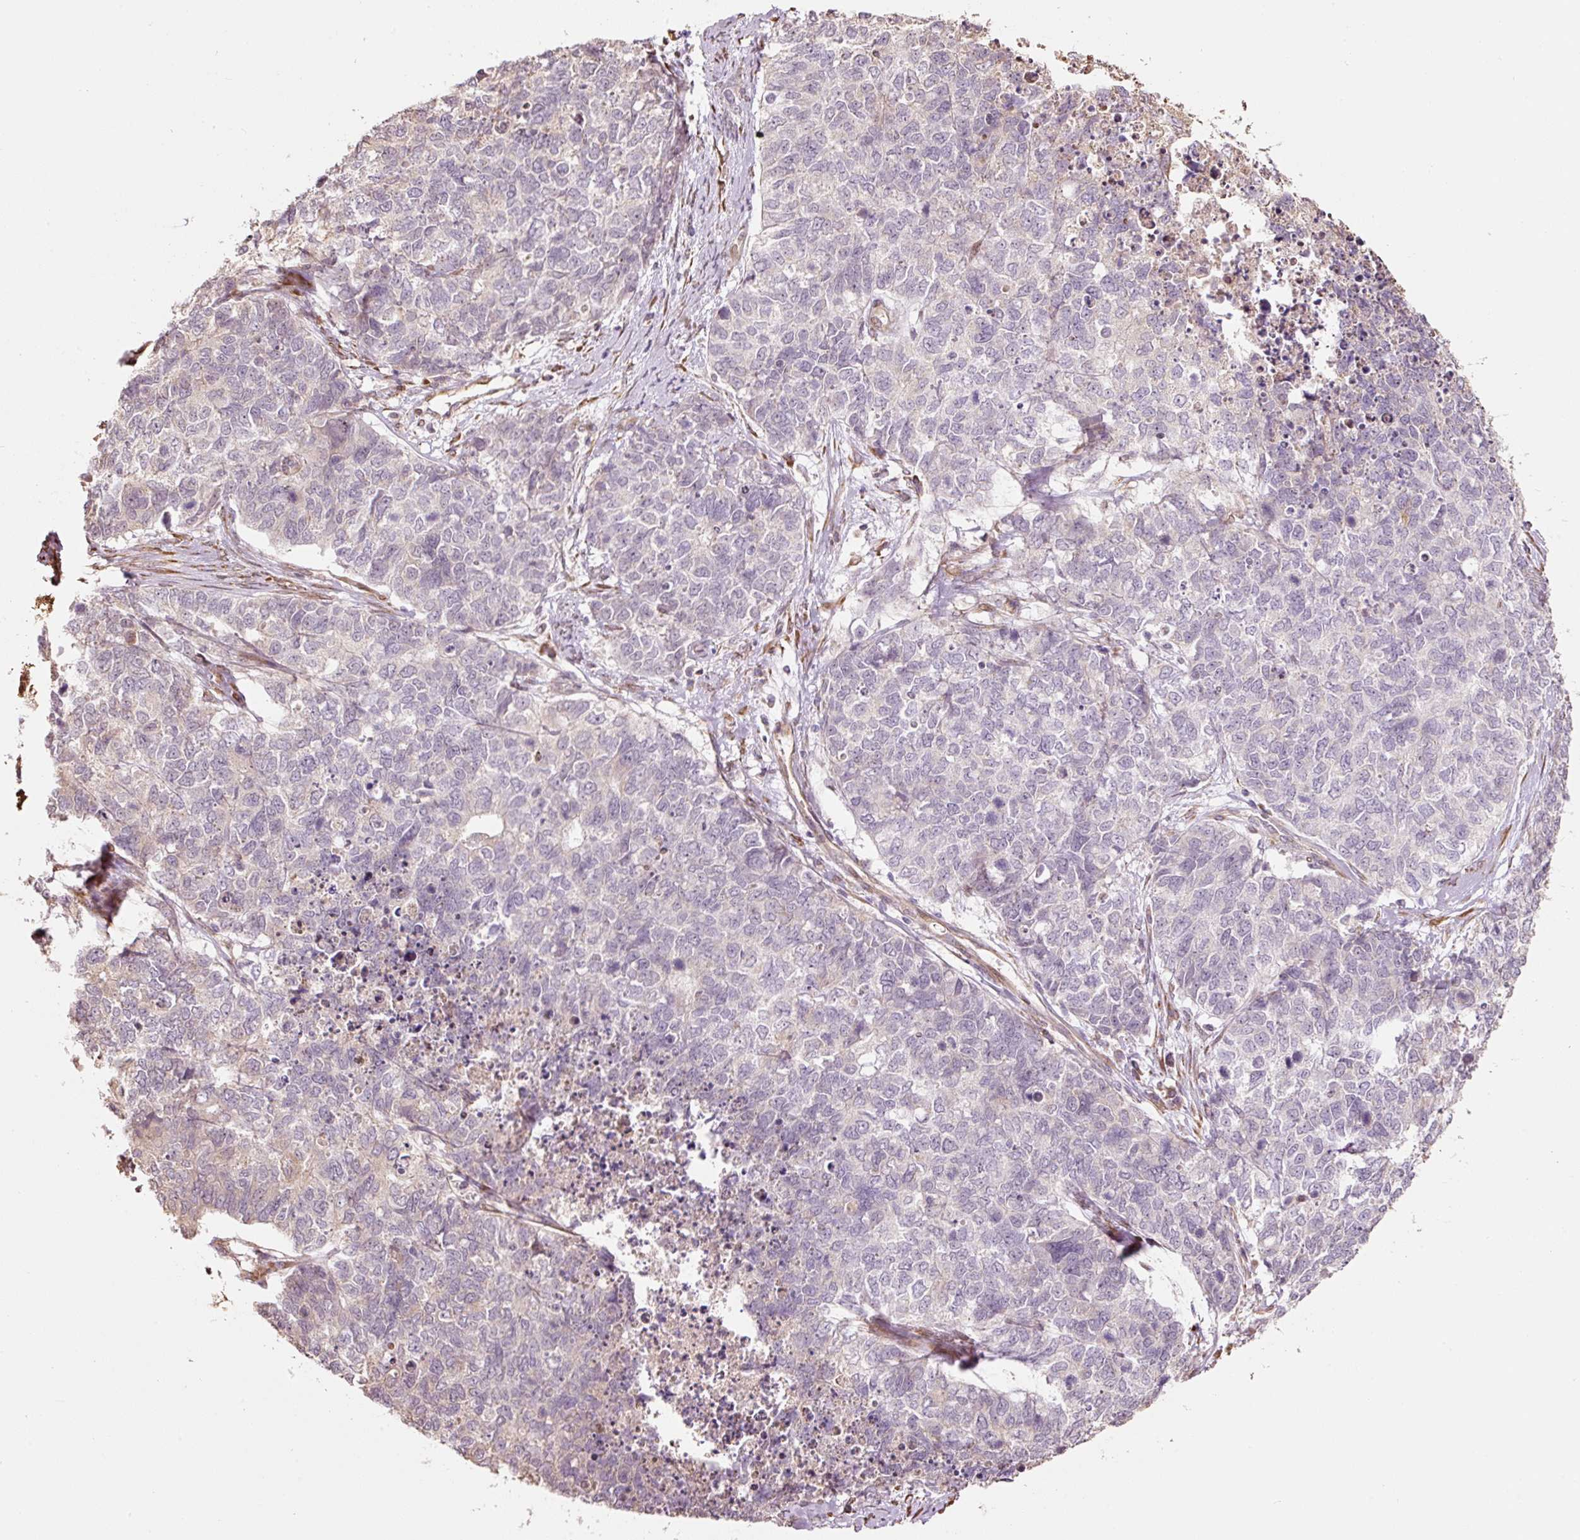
{"staining": {"intensity": "negative", "quantity": "none", "location": "none"}, "tissue": "cervical cancer", "cell_type": "Tumor cells", "image_type": "cancer", "snomed": [{"axis": "morphology", "description": "Squamous cell carcinoma, NOS"}, {"axis": "topography", "description": "Cervix"}], "caption": "Immunohistochemistry image of neoplastic tissue: squamous cell carcinoma (cervical) stained with DAB demonstrates no significant protein expression in tumor cells.", "gene": "ETF1", "patient": {"sex": "female", "age": 63}}